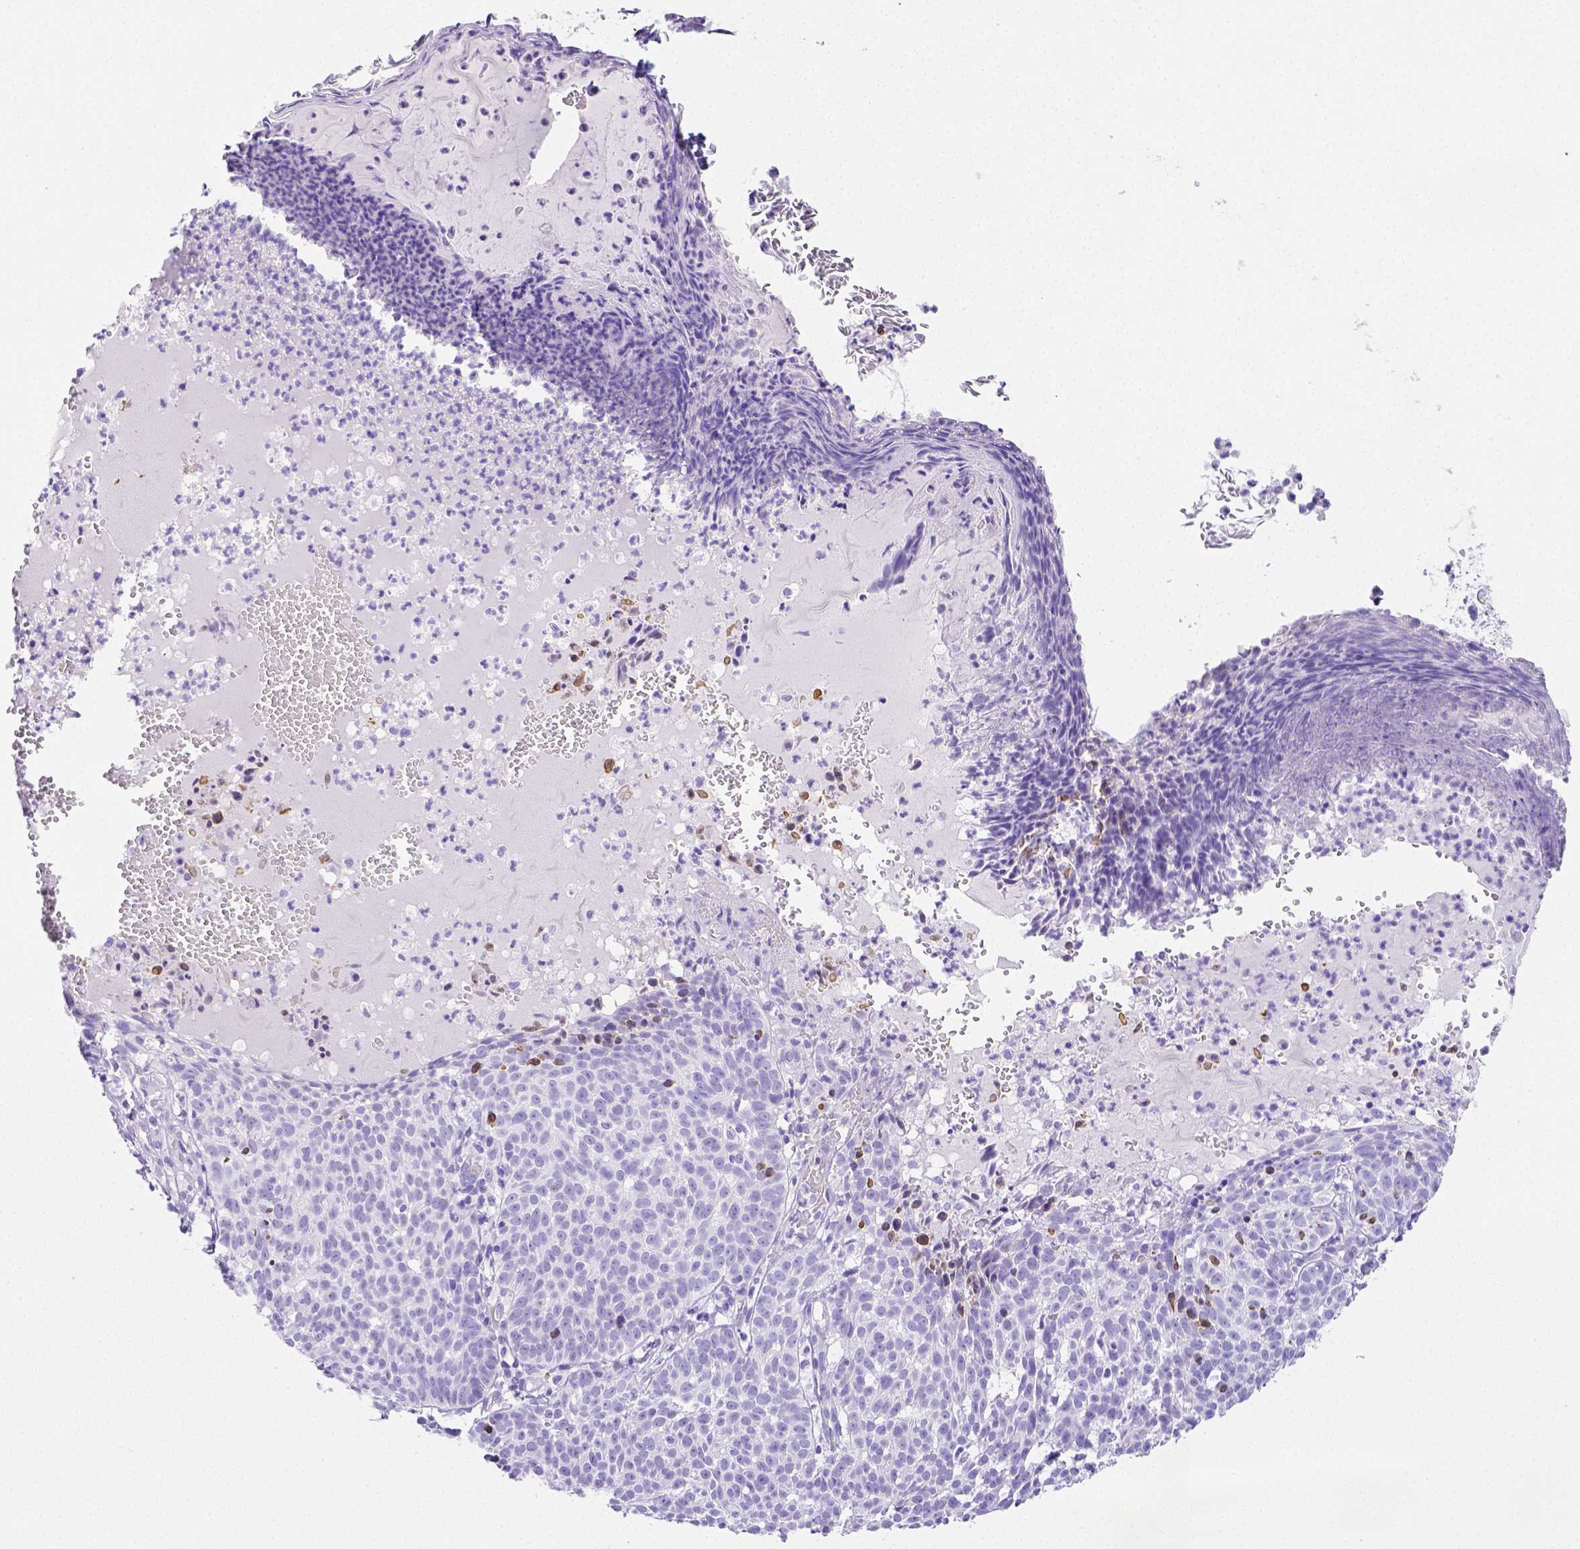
{"staining": {"intensity": "negative", "quantity": "none", "location": "none"}, "tissue": "skin cancer", "cell_type": "Tumor cells", "image_type": "cancer", "snomed": [{"axis": "morphology", "description": "Basal cell carcinoma"}, {"axis": "topography", "description": "Skin"}], "caption": "IHC of human skin basal cell carcinoma exhibits no staining in tumor cells. (DAB immunohistochemistry, high magnification).", "gene": "ARHGAP36", "patient": {"sex": "male", "age": 90}}